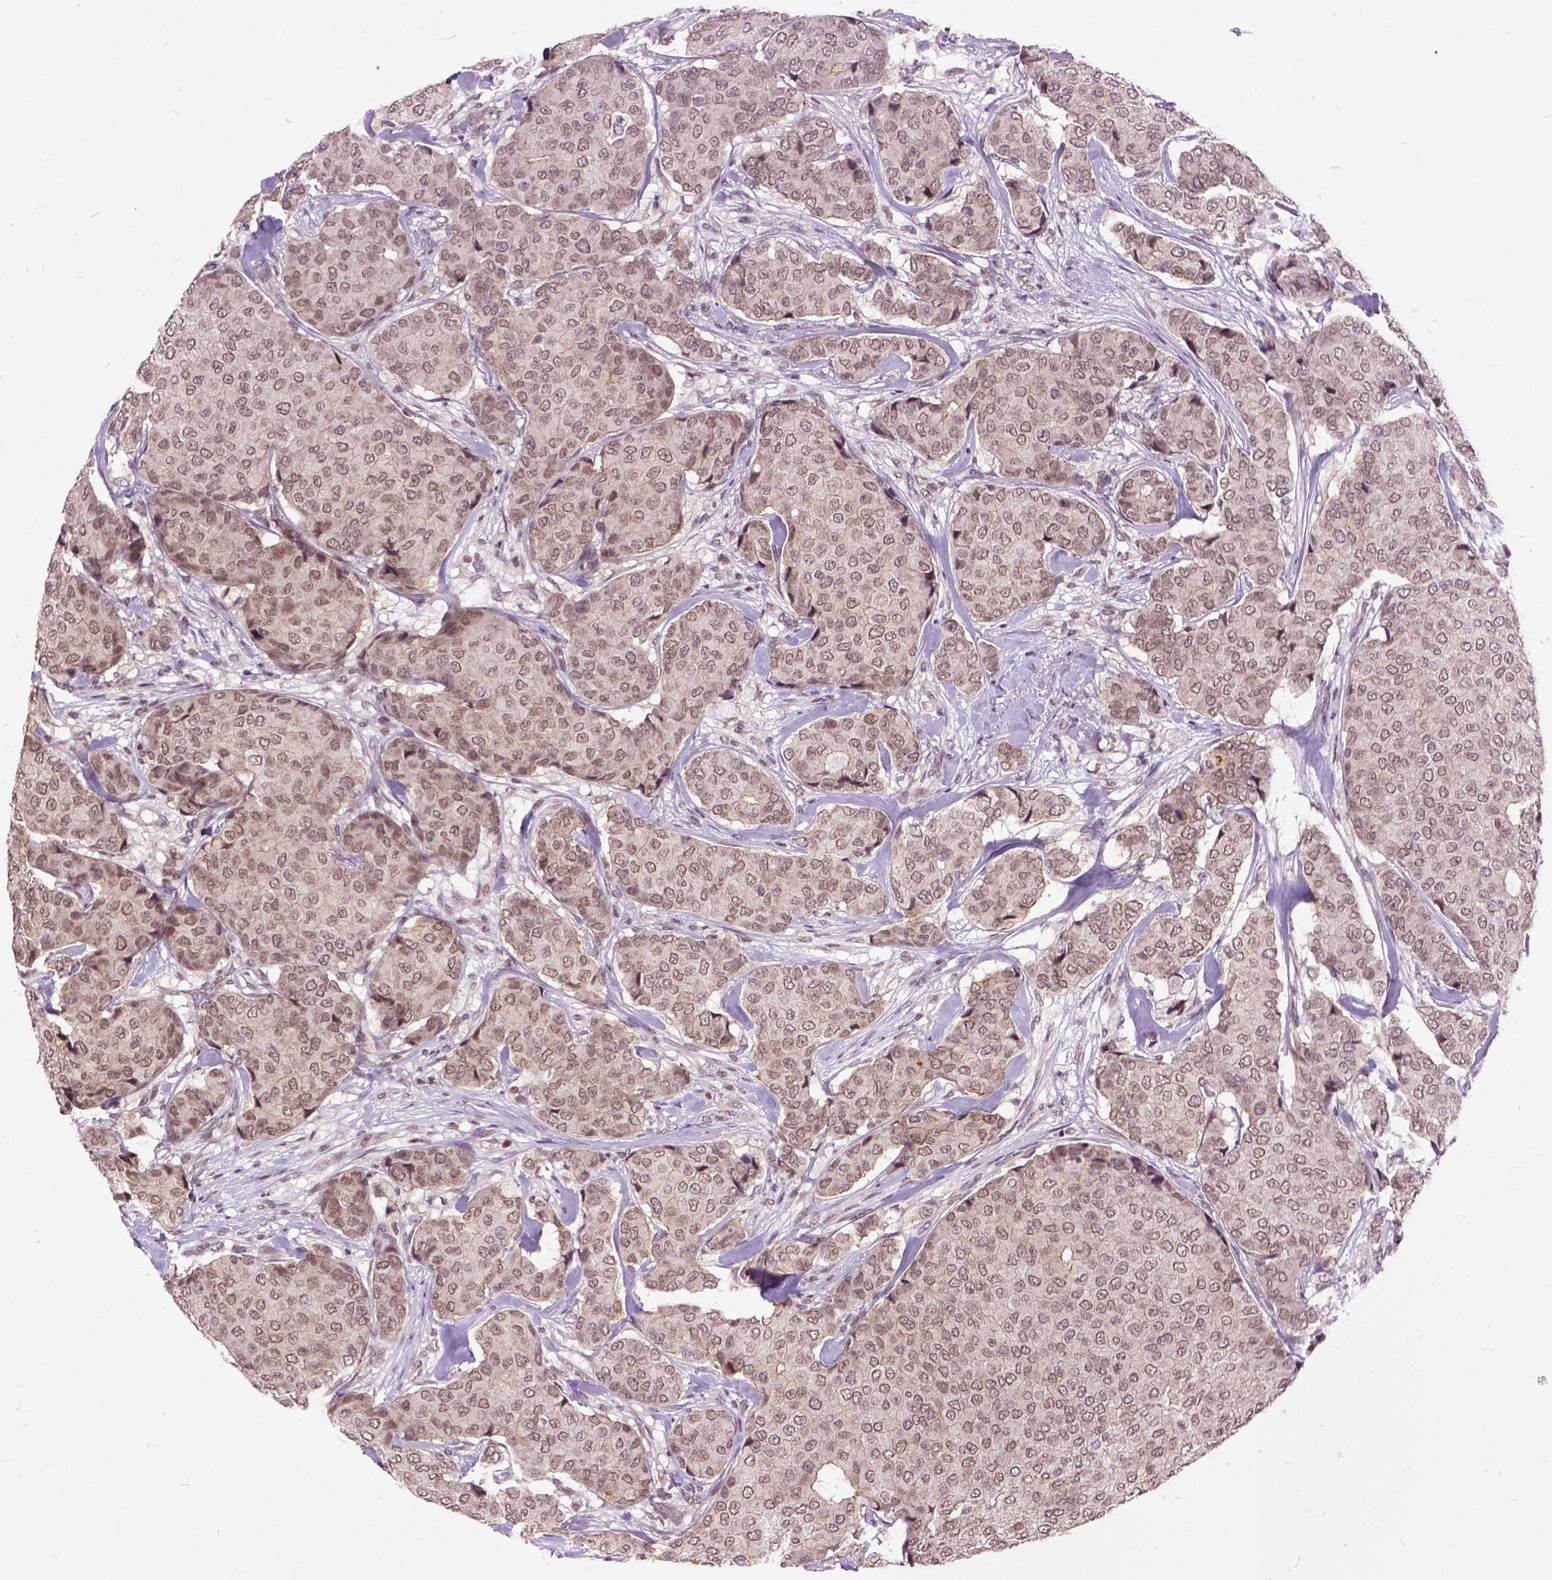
{"staining": {"intensity": "weak", "quantity": ">75%", "location": "nuclear"}, "tissue": "breast cancer", "cell_type": "Tumor cells", "image_type": "cancer", "snomed": [{"axis": "morphology", "description": "Duct carcinoma"}, {"axis": "topography", "description": "Breast"}], "caption": "Protein staining exhibits weak nuclear positivity in about >75% of tumor cells in intraductal carcinoma (breast). The staining was performed using DAB, with brown indicating positive protein expression. Nuclei are stained blue with hematoxylin.", "gene": "ORC5", "patient": {"sex": "female", "age": 75}}